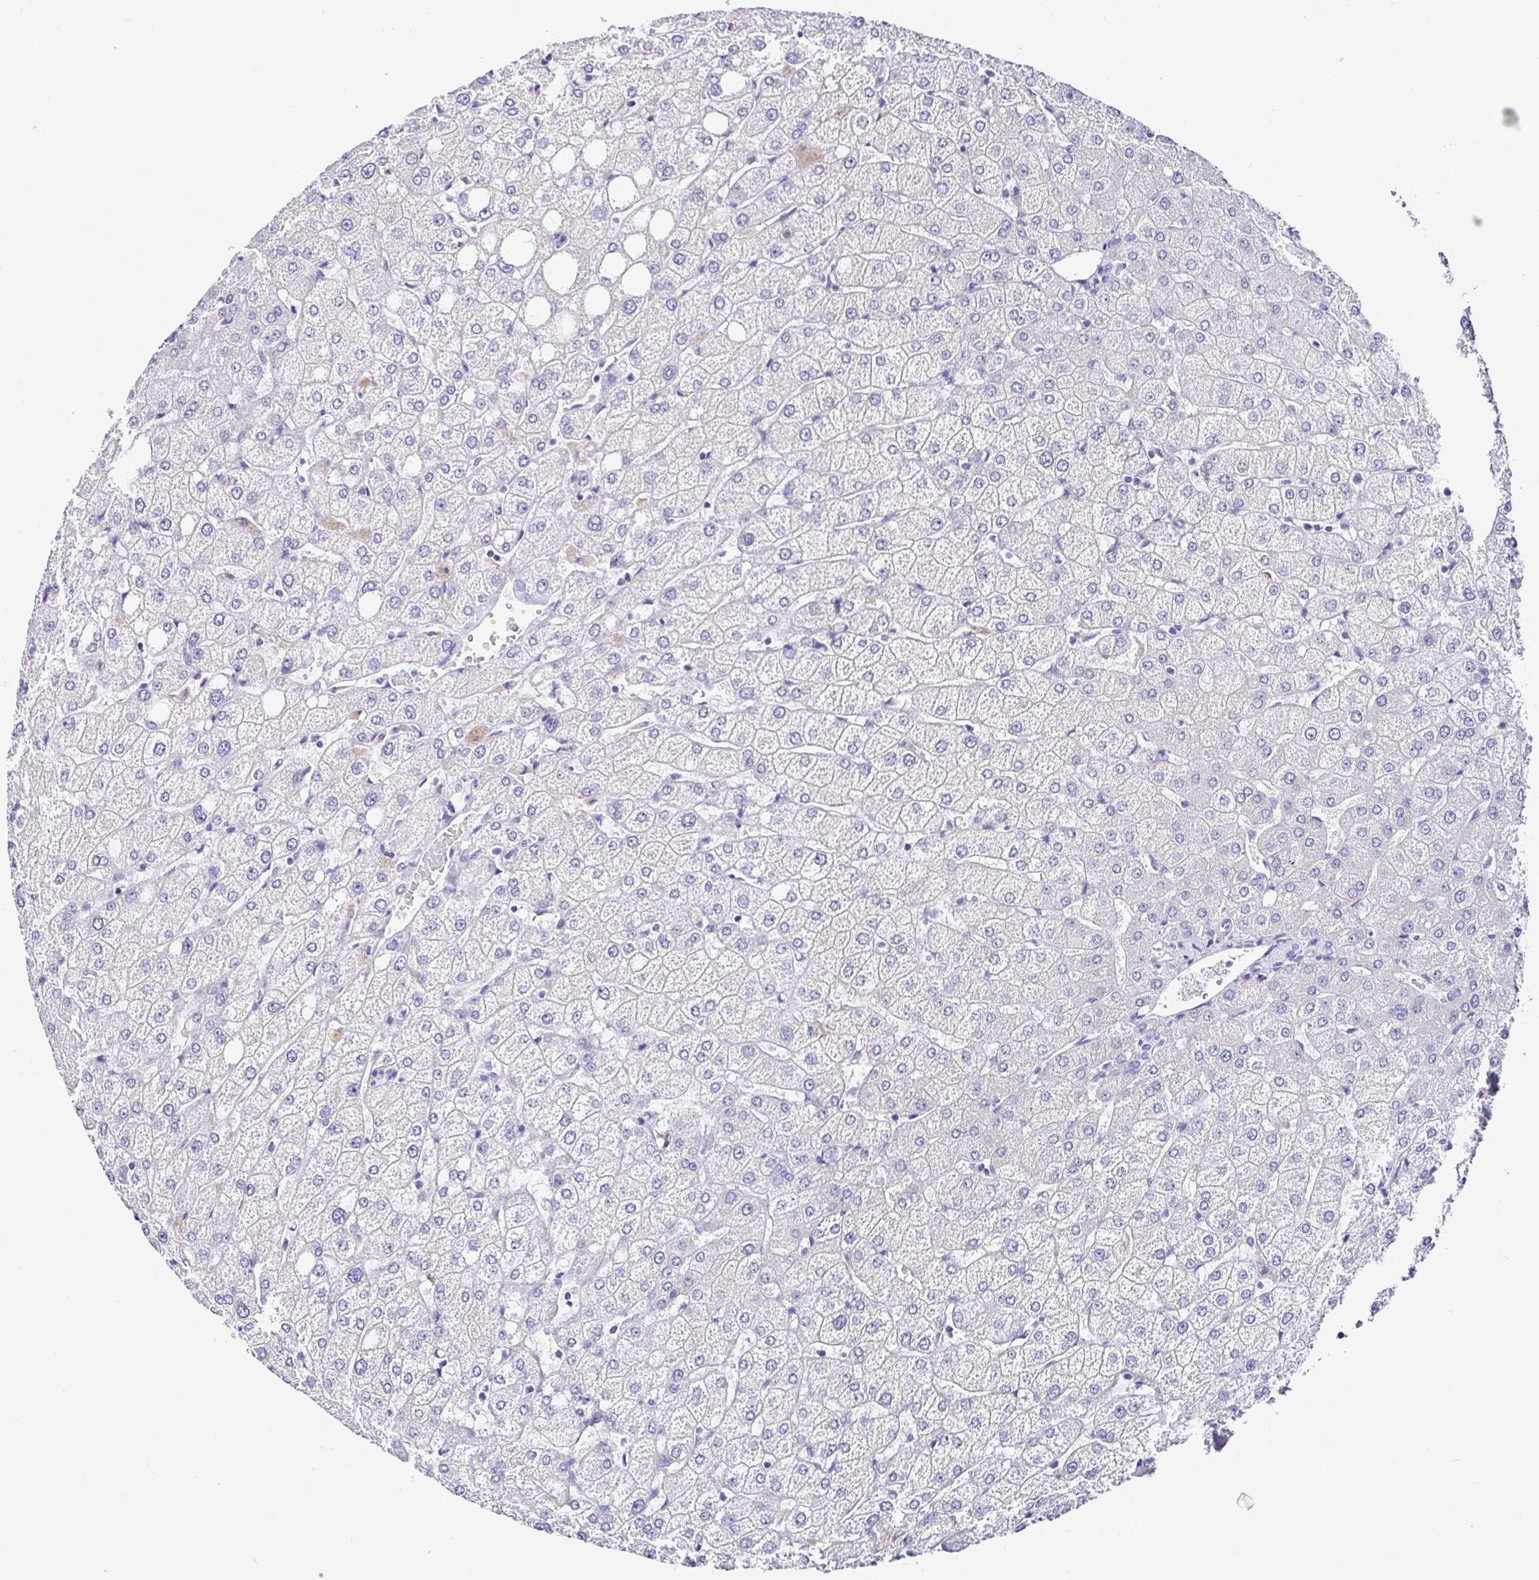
{"staining": {"intensity": "negative", "quantity": "none", "location": "none"}, "tissue": "liver", "cell_type": "Cholangiocytes", "image_type": "normal", "snomed": [{"axis": "morphology", "description": "Normal tissue, NOS"}, {"axis": "topography", "description": "Liver"}], "caption": "IHC of normal liver displays no expression in cholangiocytes. (DAB (3,3'-diaminobenzidine) immunohistochemistry visualized using brightfield microscopy, high magnification).", "gene": "TMPRSS11E", "patient": {"sex": "female", "age": 54}}